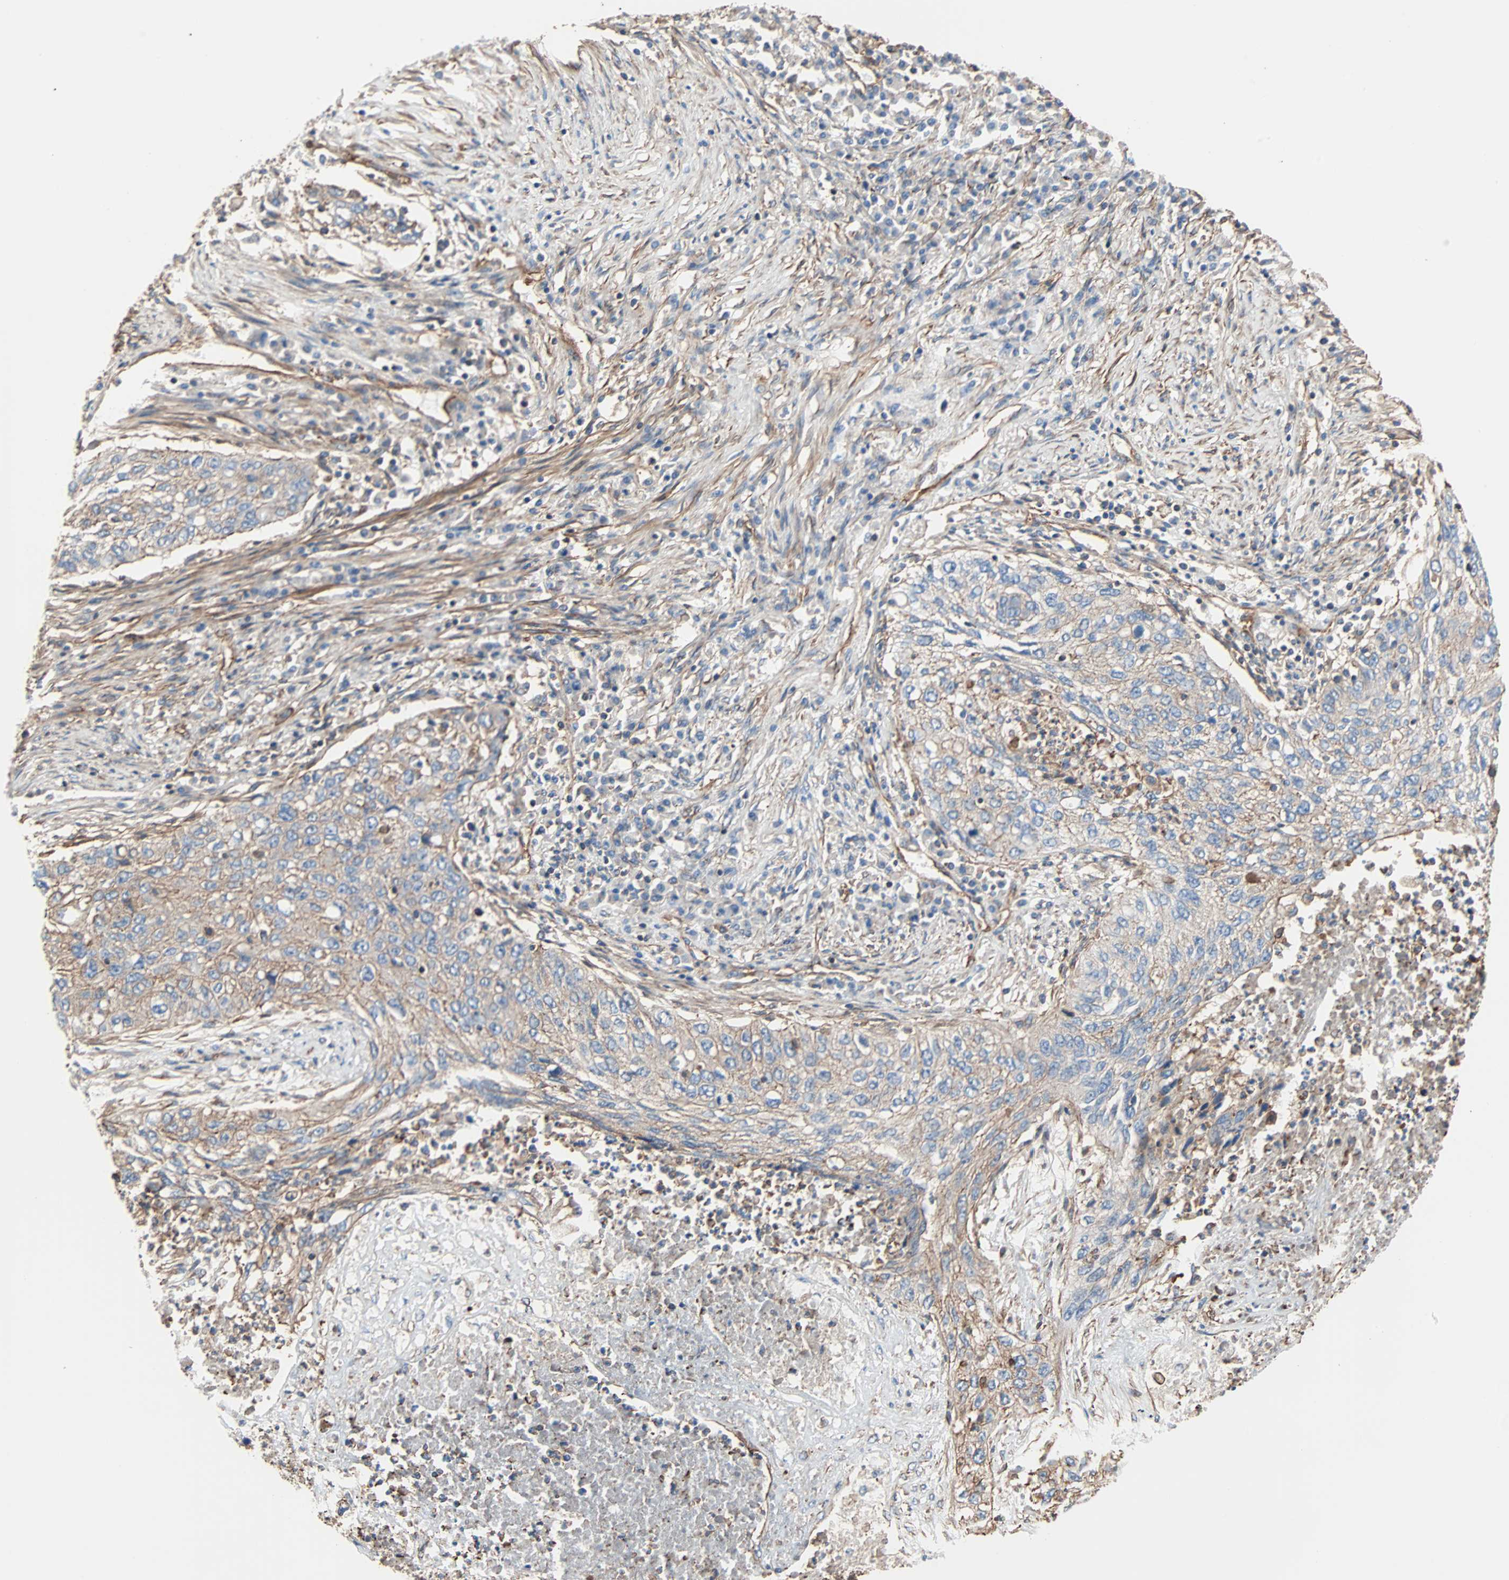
{"staining": {"intensity": "weak", "quantity": "25%-75%", "location": "cytoplasmic/membranous"}, "tissue": "lung cancer", "cell_type": "Tumor cells", "image_type": "cancer", "snomed": [{"axis": "morphology", "description": "Squamous cell carcinoma, NOS"}, {"axis": "topography", "description": "Lung"}], "caption": "Protein expression analysis of human lung cancer reveals weak cytoplasmic/membranous positivity in about 25%-75% of tumor cells.", "gene": "GALNT10", "patient": {"sex": "female", "age": 63}}